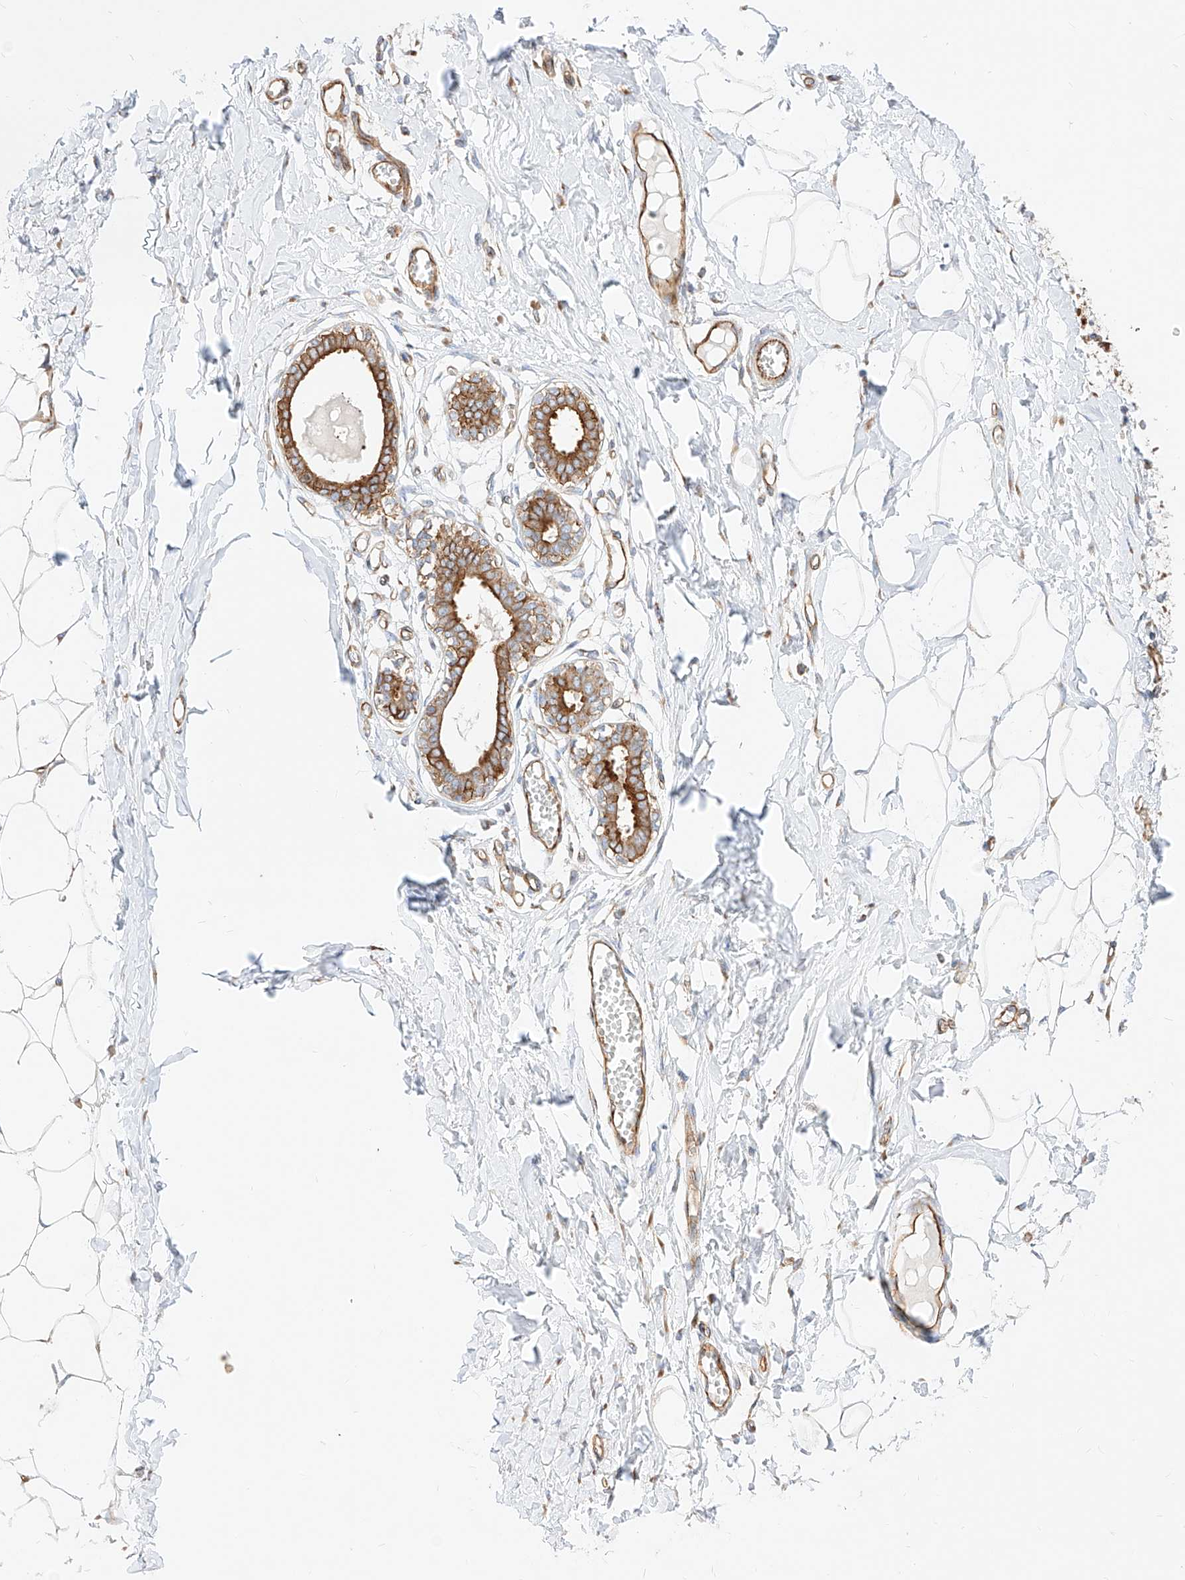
{"staining": {"intensity": "weak", "quantity": "25%-75%", "location": "cytoplasmic/membranous"}, "tissue": "breast", "cell_type": "Adipocytes", "image_type": "normal", "snomed": [{"axis": "morphology", "description": "Normal tissue, NOS"}, {"axis": "topography", "description": "Breast"}], "caption": "Immunohistochemical staining of benign breast demonstrates low levels of weak cytoplasmic/membranous positivity in about 25%-75% of adipocytes.", "gene": "CSGALNACT2", "patient": {"sex": "female", "age": 27}}